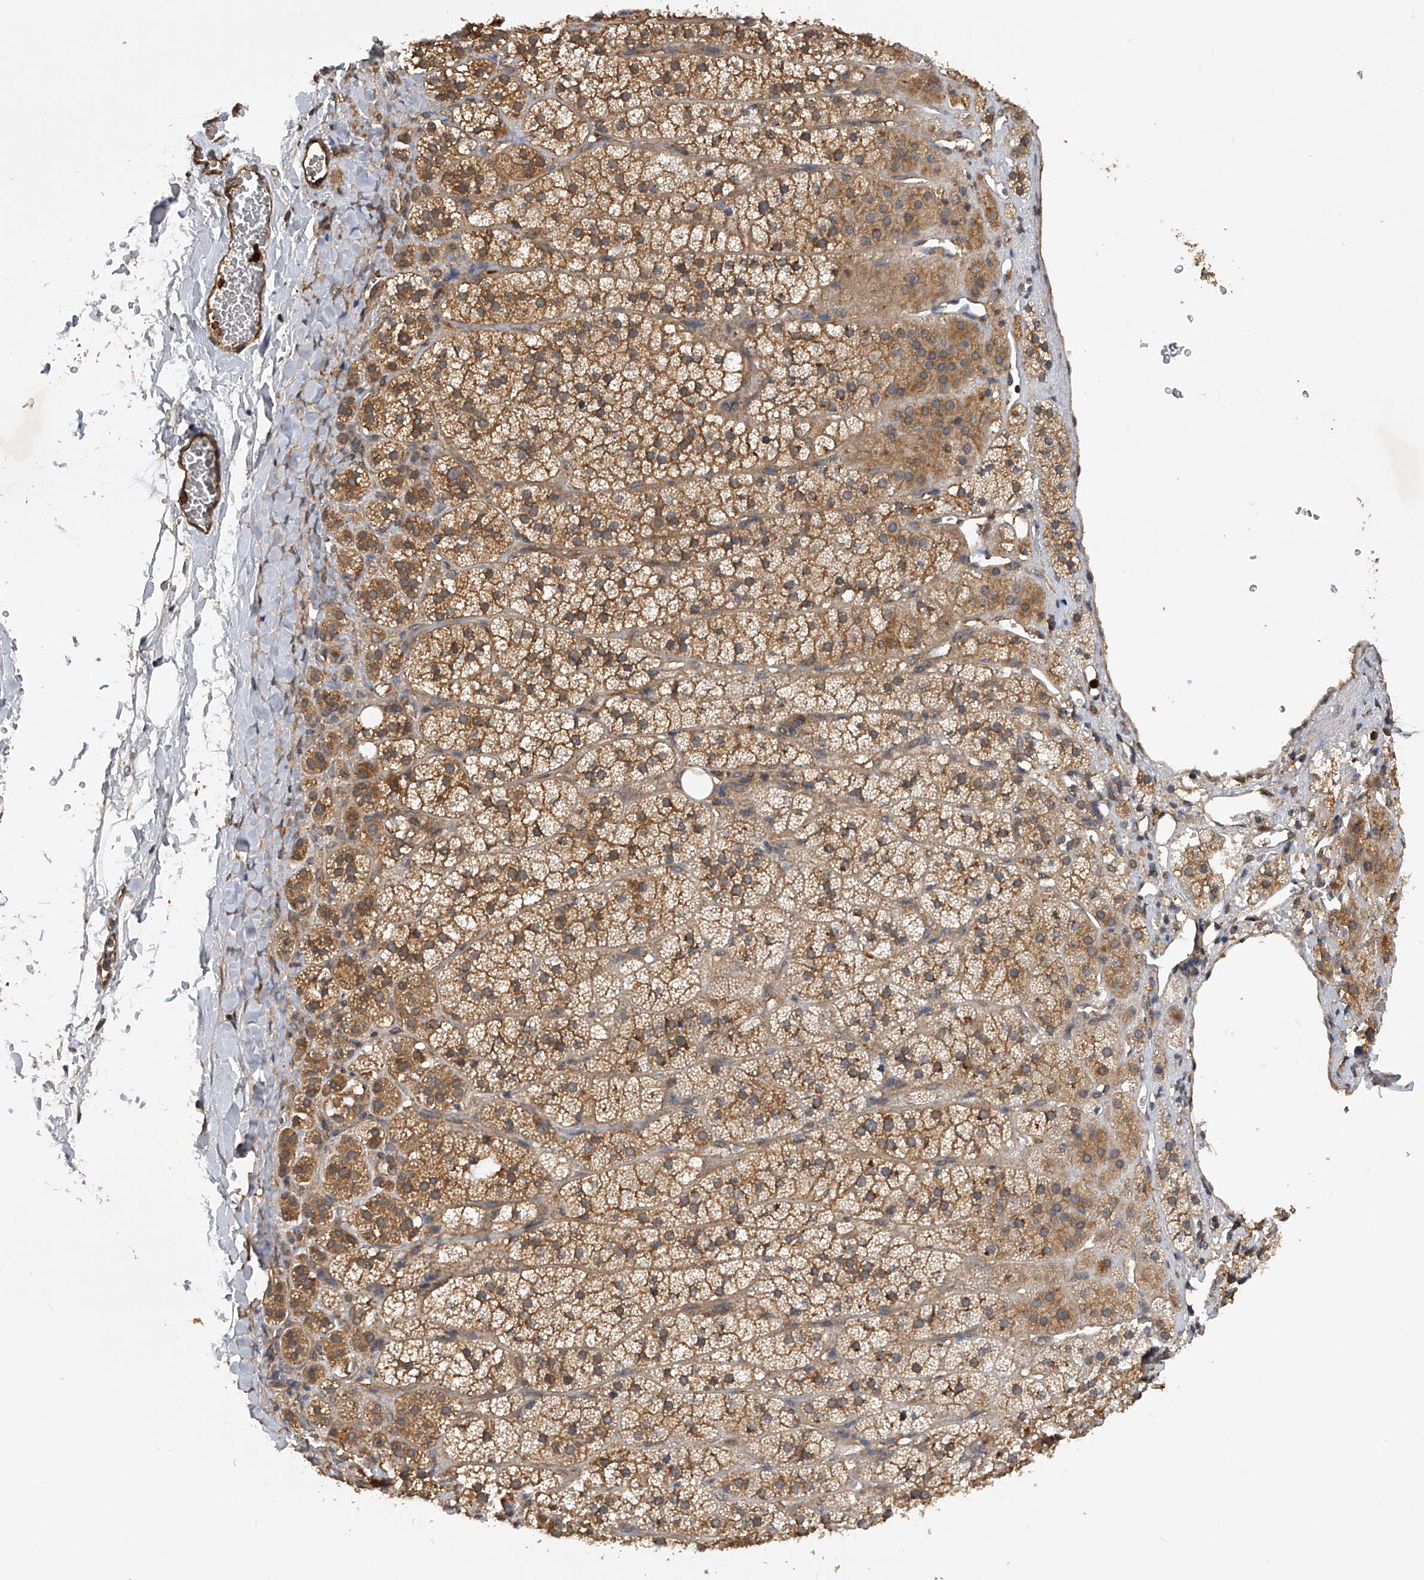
{"staining": {"intensity": "moderate", "quantity": ">75%", "location": "cytoplasmic/membranous"}, "tissue": "adrenal gland", "cell_type": "Glandular cells", "image_type": "normal", "snomed": [{"axis": "morphology", "description": "Normal tissue, NOS"}, {"axis": "topography", "description": "Adrenal gland"}], "caption": "Moderate cytoplasmic/membranous protein positivity is present in approximately >75% of glandular cells in adrenal gland. The staining was performed using DAB, with brown indicating positive protein expression. Nuclei are stained blue with hematoxylin.", "gene": "PTPRA", "patient": {"sex": "female", "age": 44}}